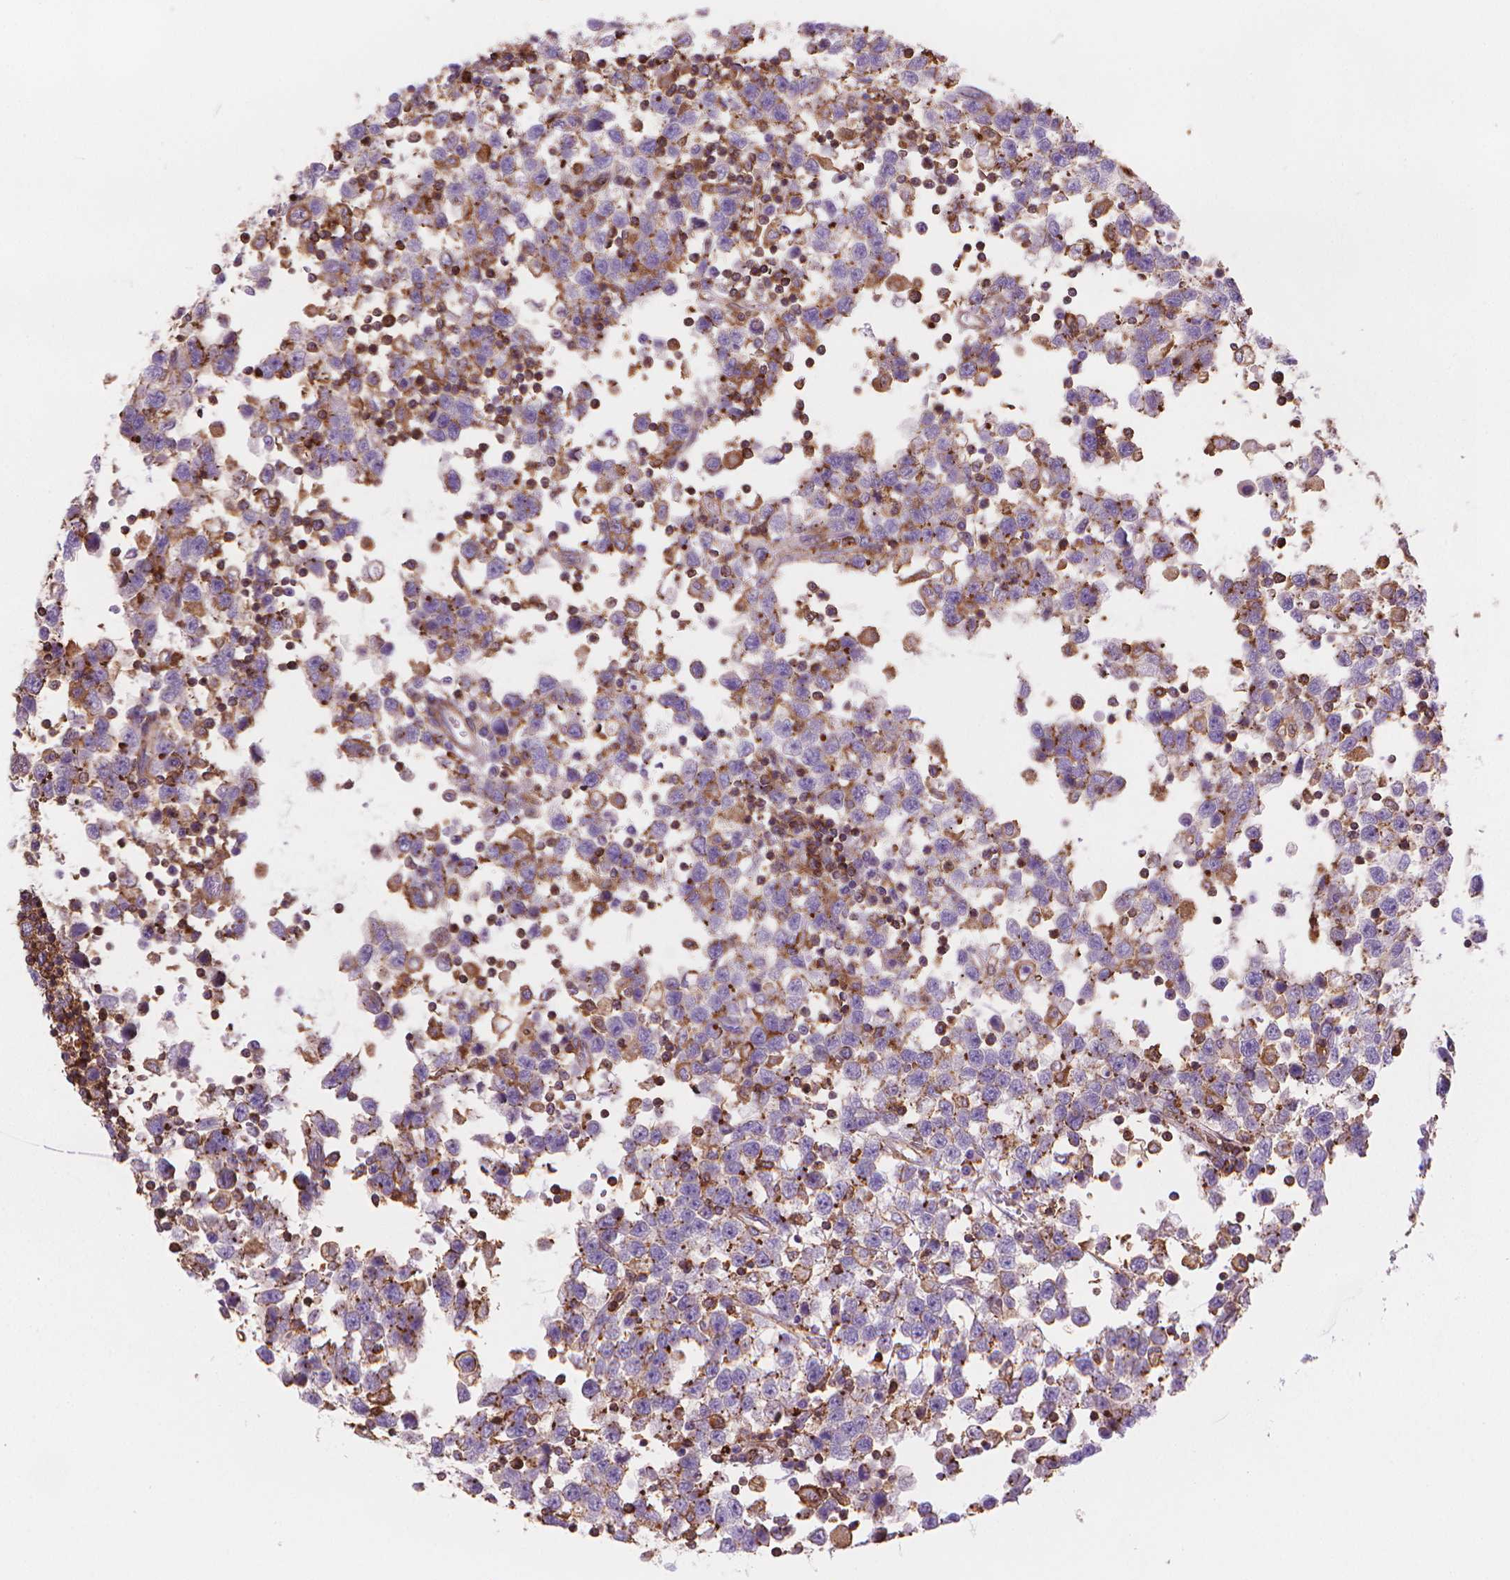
{"staining": {"intensity": "weak", "quantity": "<25%", "location": "cytoplasmic/membranous"}, "tissue": "testis cancer", "cell_type": "Tumor cells", "image_type": "cancer", "snomed": [{"axis": "morphology", "description": "Seminoma, NOS"}, {"axis": "topography", "description": "Testis"}], "caption": "An image of human testis cancer is negative for staining in tumor cells. (DAB immunohistochemistry (IHC) with hematoxylin counter stain).", "gene": "PATJ", "patient": {"sex": "male", "age": 34}}